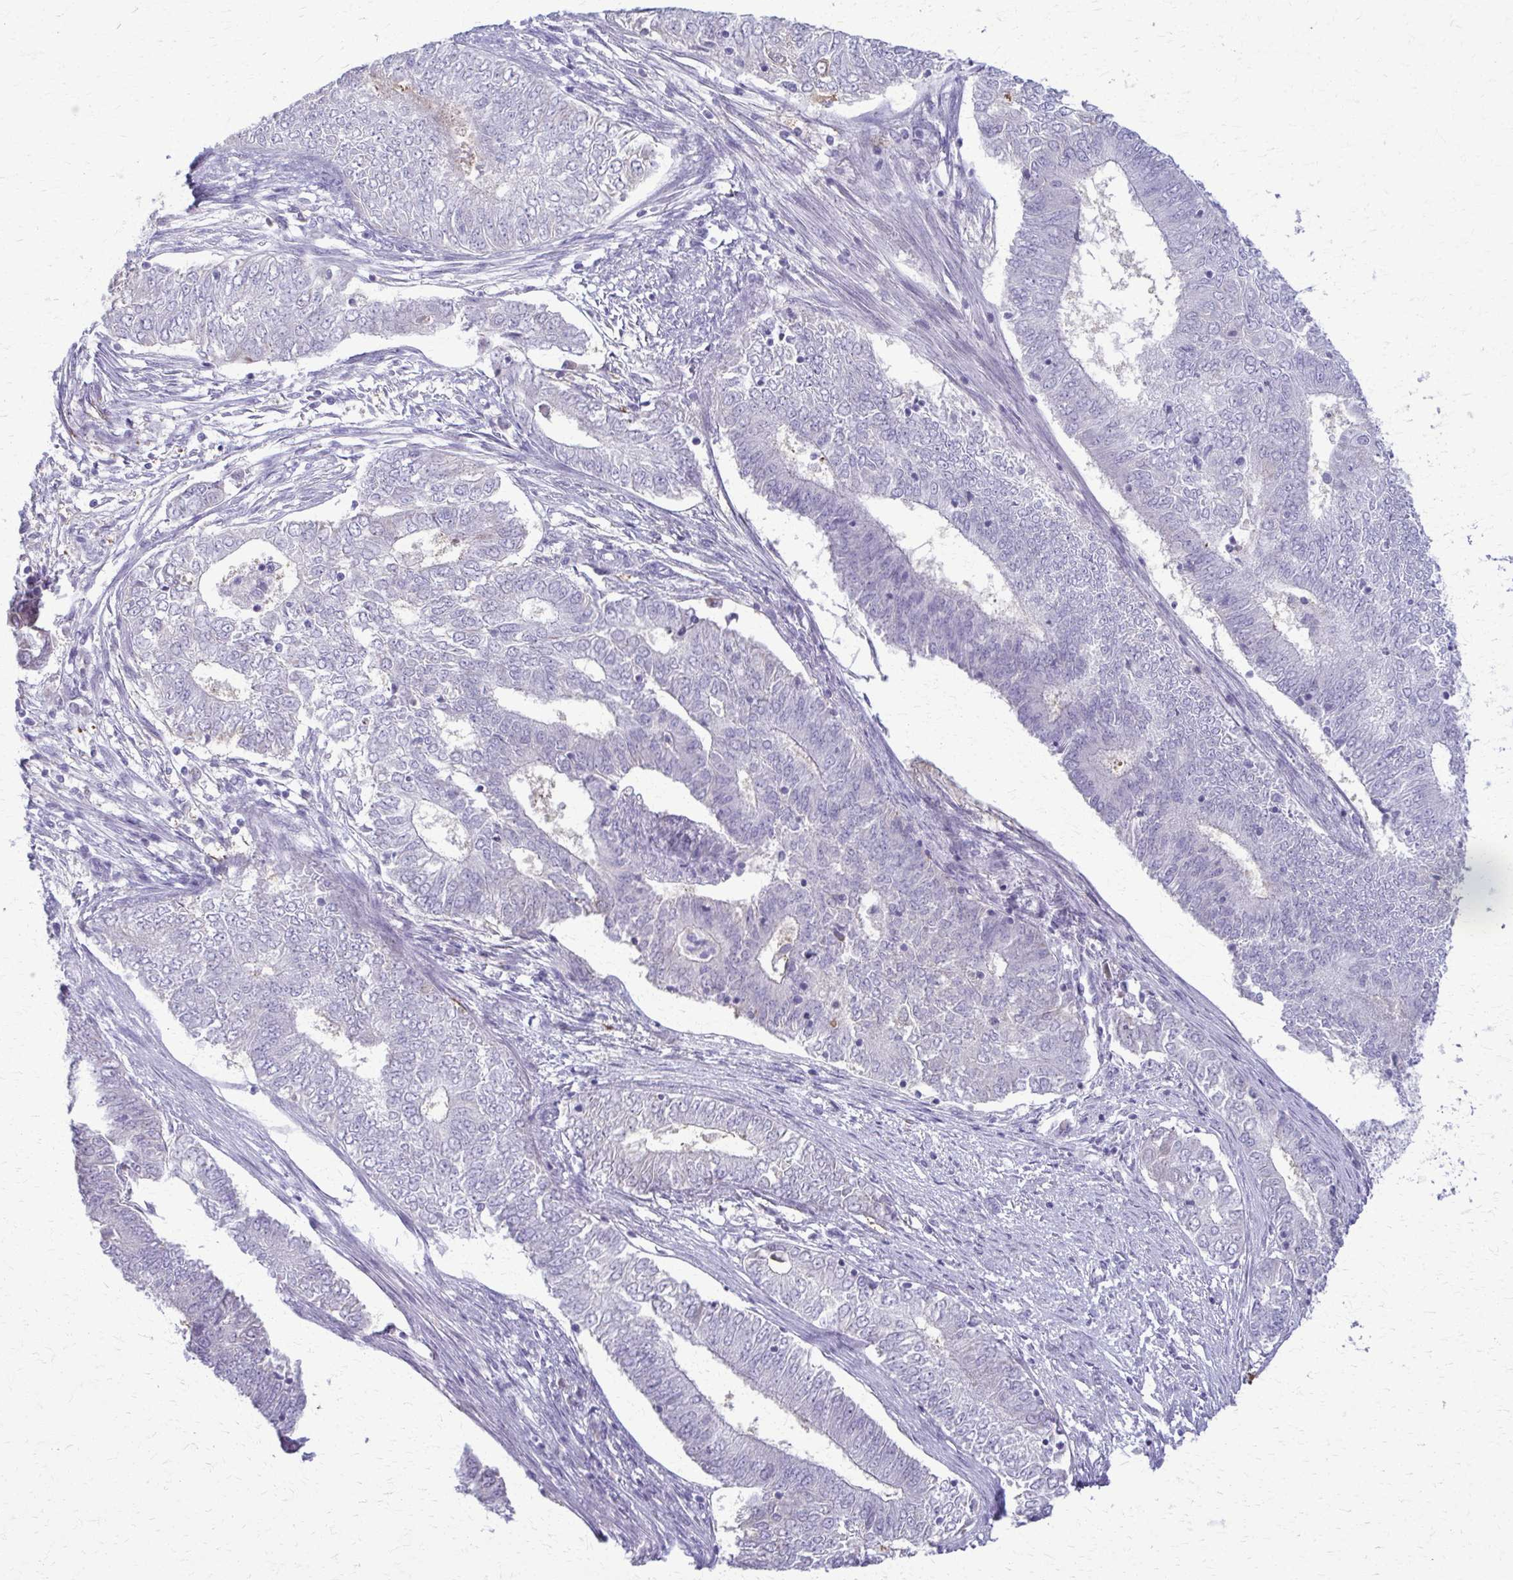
{"staining": {"intensity": "negative", "quantity": "none", "location": "none"}, "tissue": "endometrial cancer", "cell_type": "Tumor cells", "image_type": "cancer", "snomed": [{"axis": "morphology", "description": "Adenocarcinoma, NOS"}, {"axis": "topography", "description": "Endometrium"}], "caption": "Immunohistochemical staining of adenocarcinoma (endometrial) reveals no significant expression in tumor cells.", "gene": "OR4M1", "patient": {"sex": "female", "age": 62}}